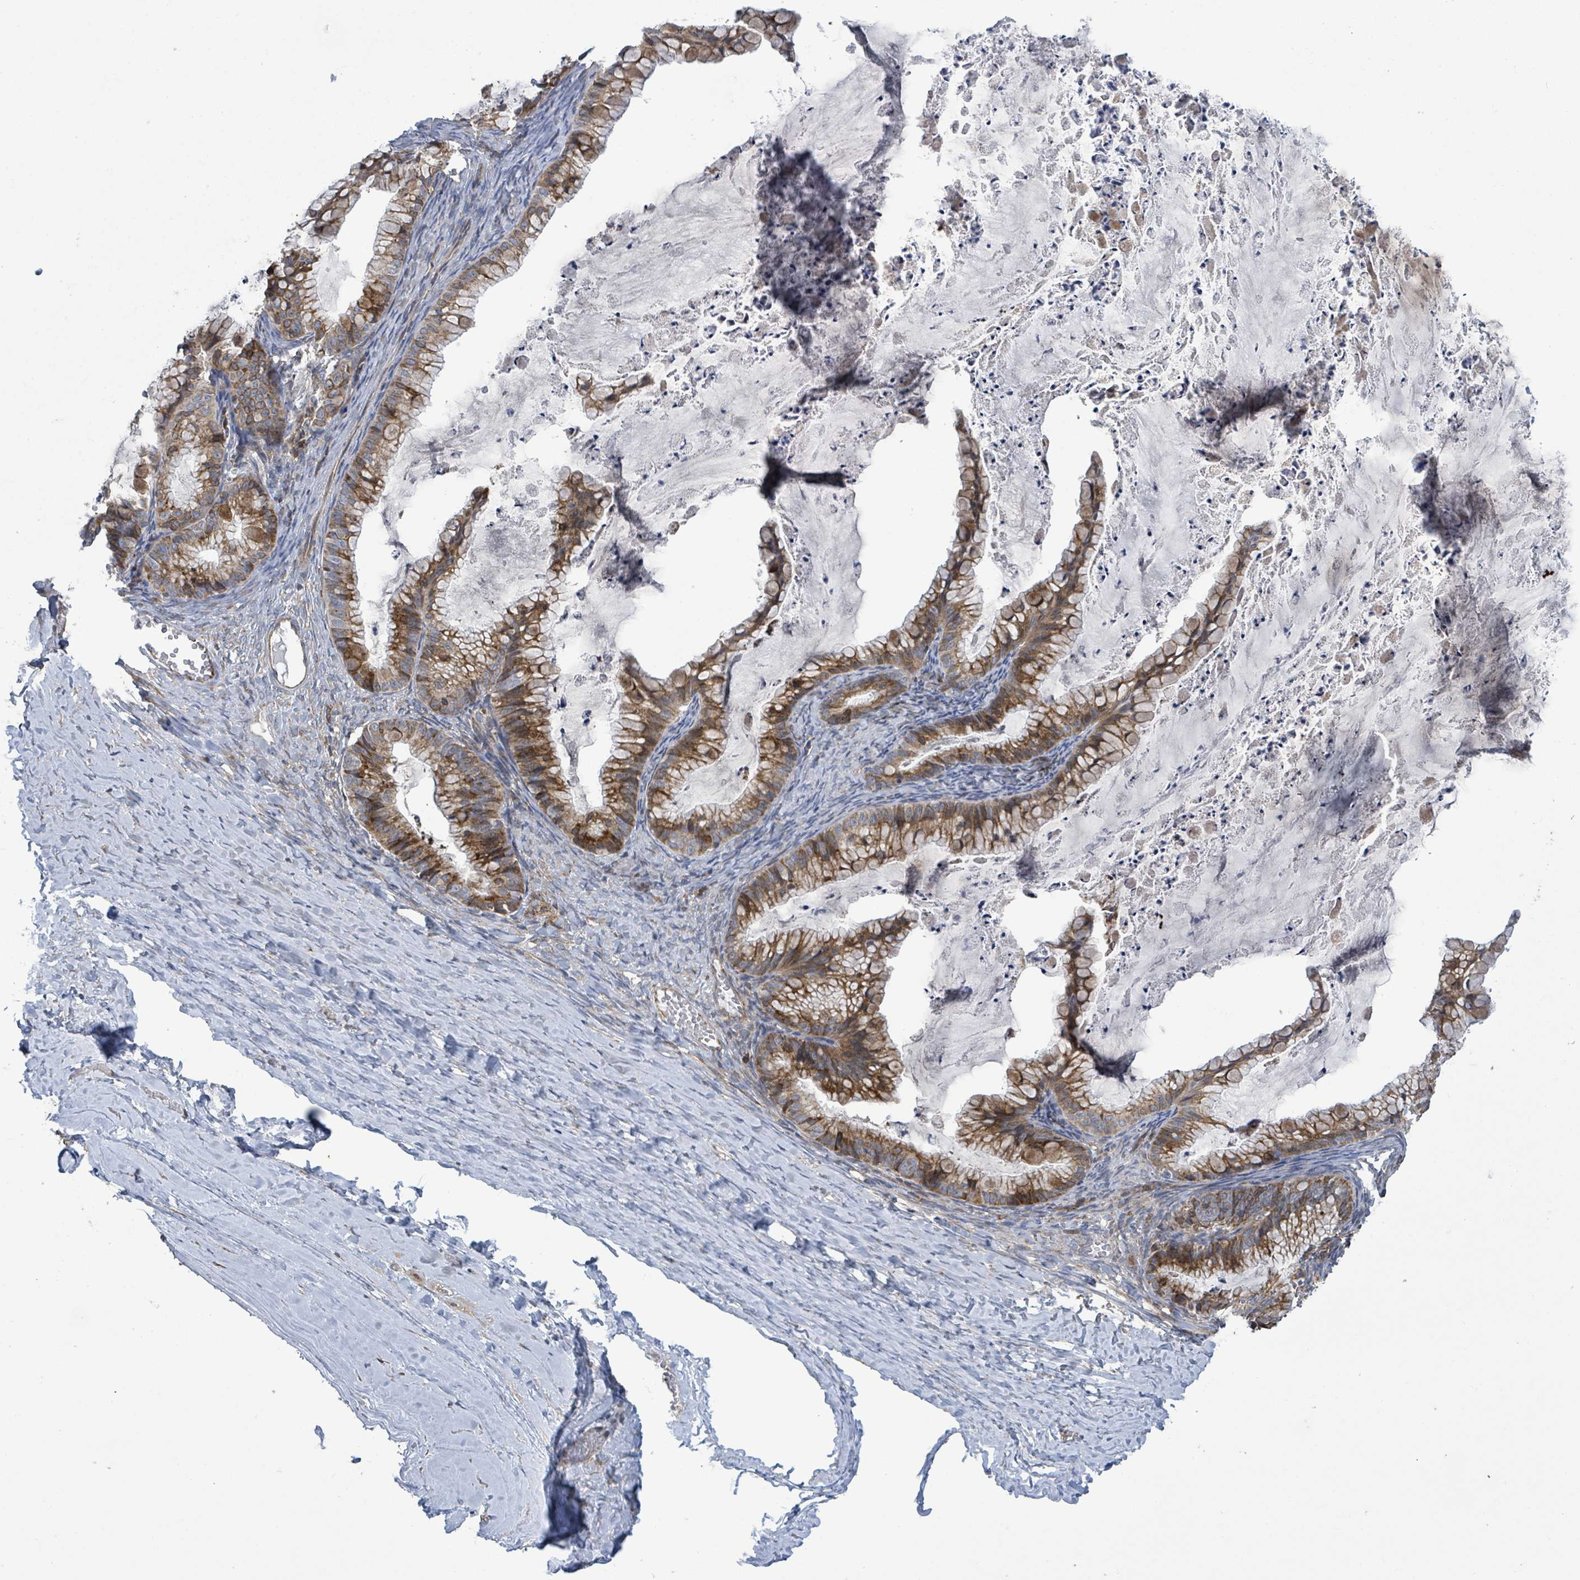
{"staining": {"intensity": "moderate", "quantity": ">75%", "location": "cytoplasmic/membranous"}, "tissue": "ovarian cancer", "cell_type": "Tumor cells", "image_type": "cancer", "snomed": [{"axis": "morphology", "description": "Cystadenocarcinoma, mucinous, NOS"}, {"axis": "topography", "description": "Ovary"}], "caption": "Human ovarian mucinous cystadenocarcinoma stained with a brown dye displays moderate cytoplasmic/membranous positive staining in about >75% of tumor cells.", "gene": "NOMO1", "patient": {"sex": "female", "age": 35}}